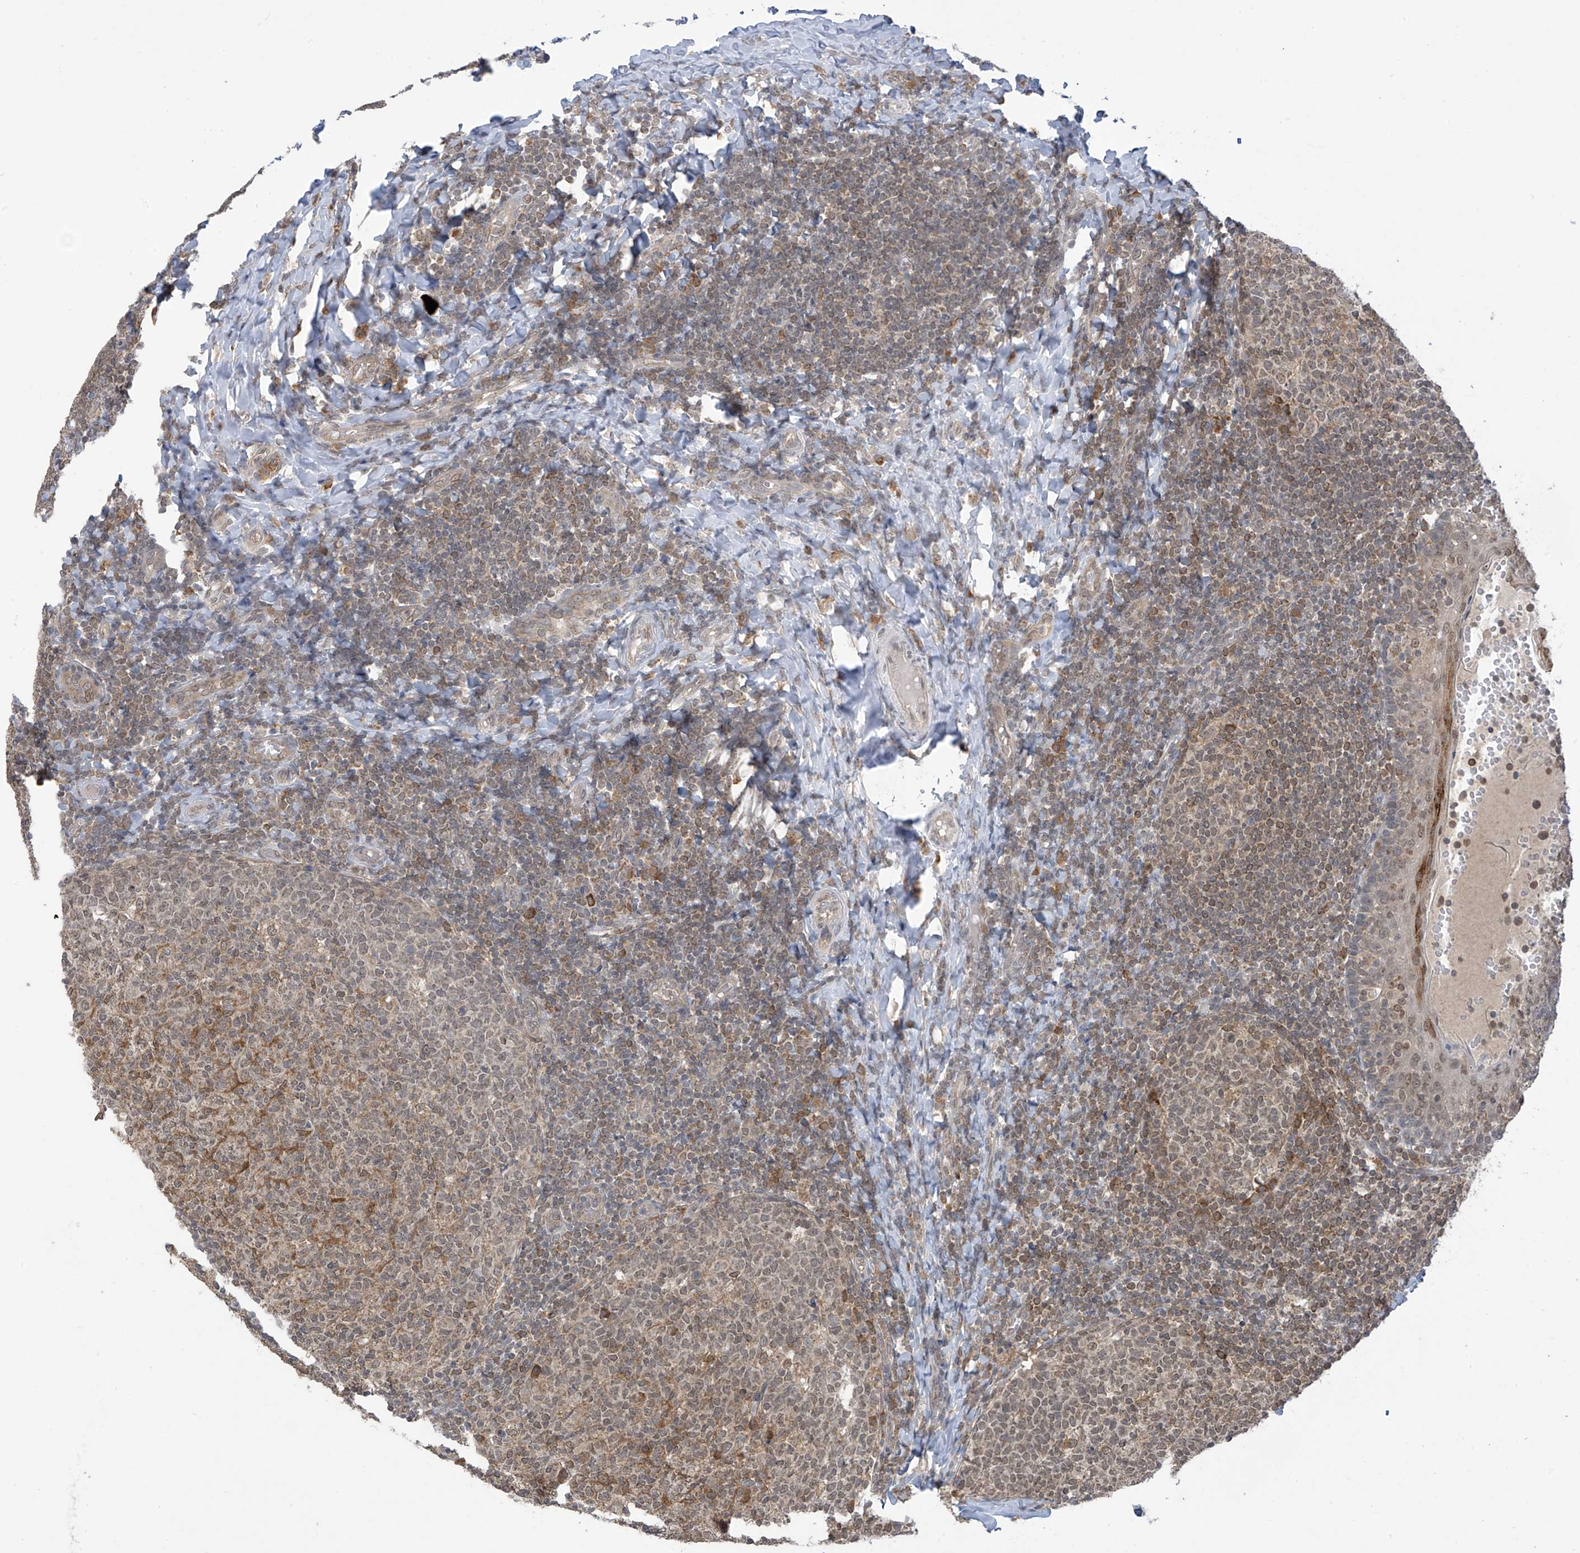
{"staining": {"intensity": "weak", "quantity": "25%-75%", "location": "cytoplasmic/membranous,nuclear"}, "tissue": "tonsil", "cell_type": "Germinal center cells", "image_type": "normal", "snomed": [{"axis": "morphology", "description": "Normal tissue, NOS"}, {"axis": "topography", "description": "Tonsil"}], "caption": "Human tonsil stained with a protein marker exhibits weak staining in germinal center cells.", "gene": "LCOR", "patient": {"sex": "female", "age": 19}}